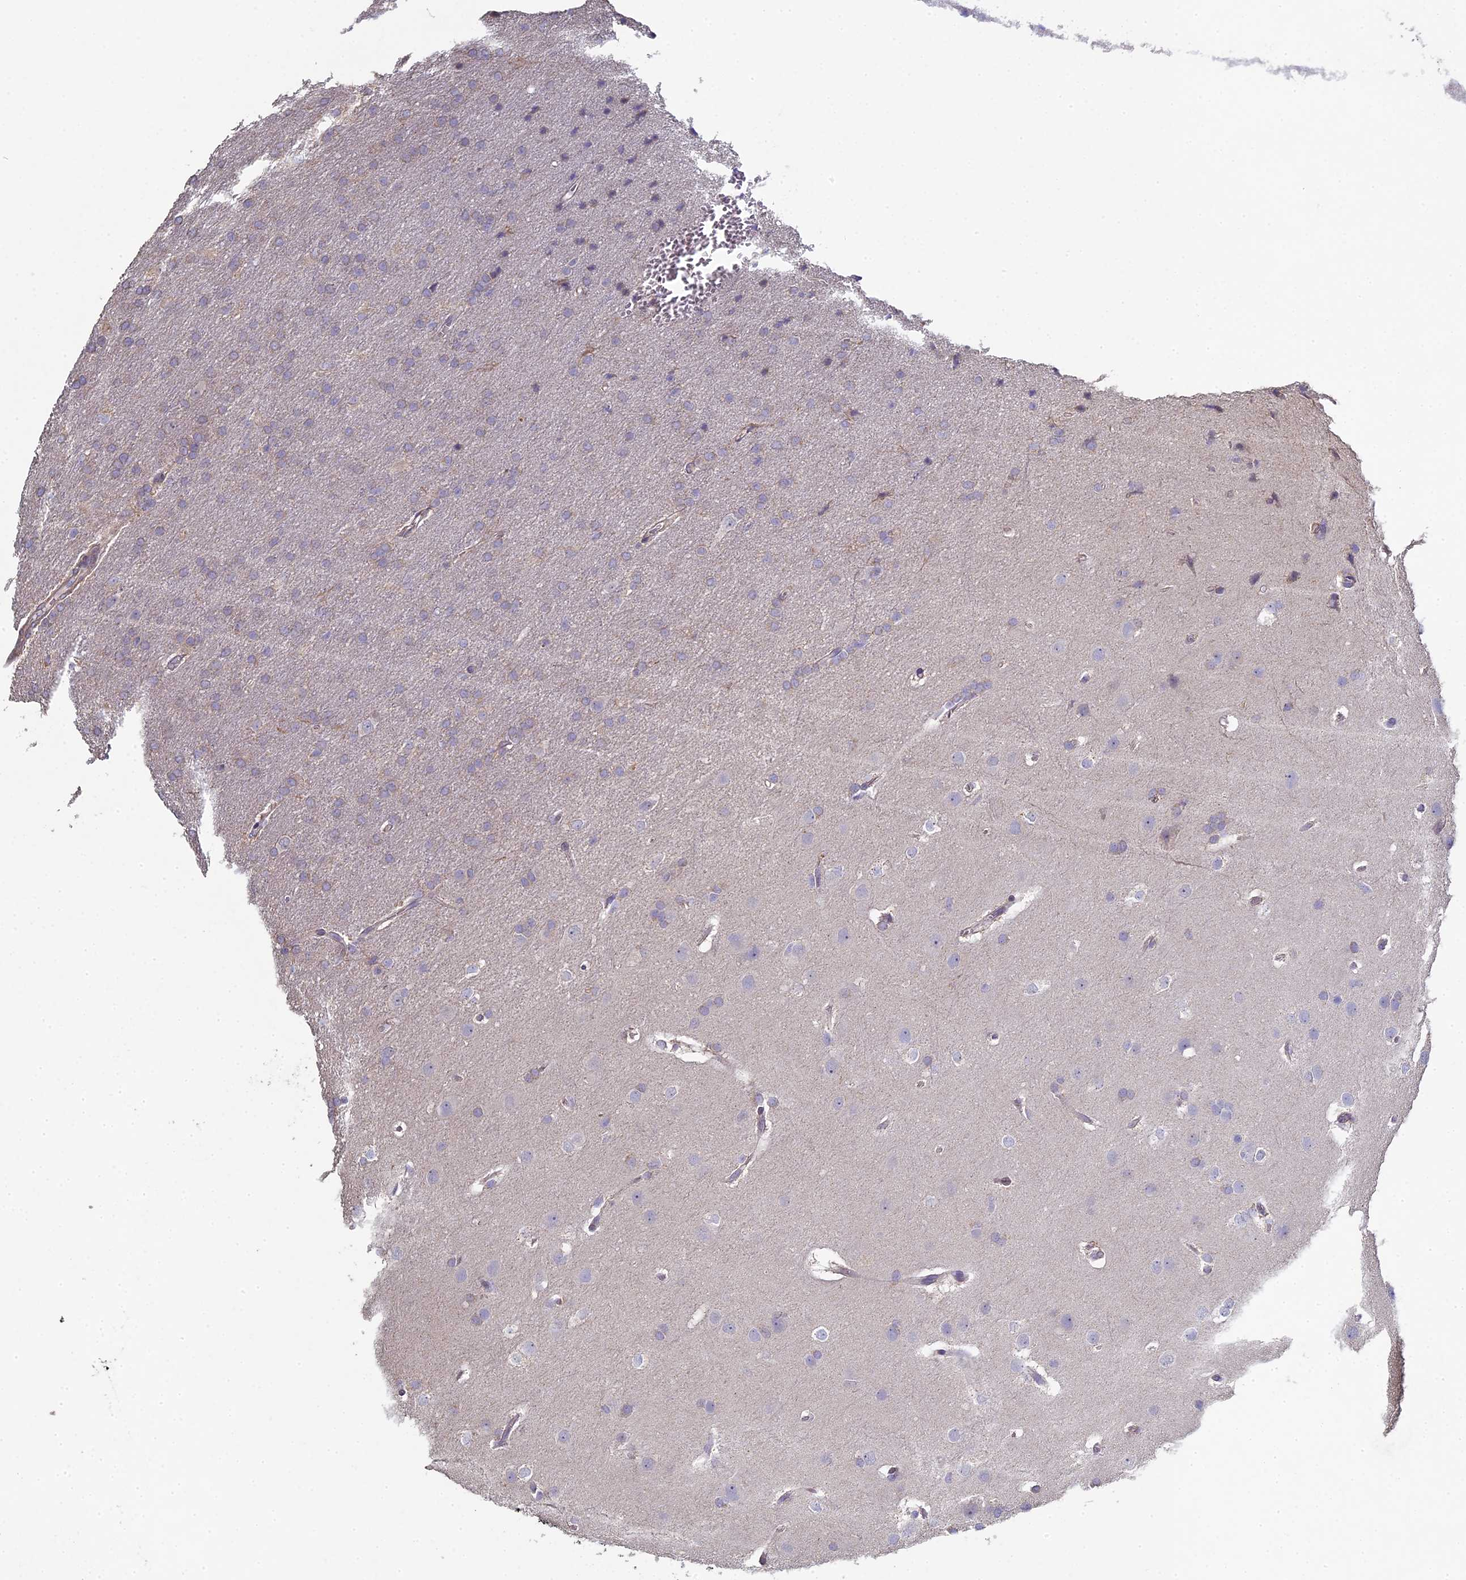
{"staining": {"intensity": "negative", "quantity": "none", "location": "none"}, "tissue": "glioma", "cell_type": "Tumor cells", "image_type": "cancer", "snomed": [{"axis": "morphology", "description": "Glioma, malignant, Low grade"}, {"axis": "topography", "description": "Brain"}], "caption": "The image reveals no staining of tumor cells in glioma.", "gene": "DIXDC1", "patient": {"sex": "female", "age": 32}}